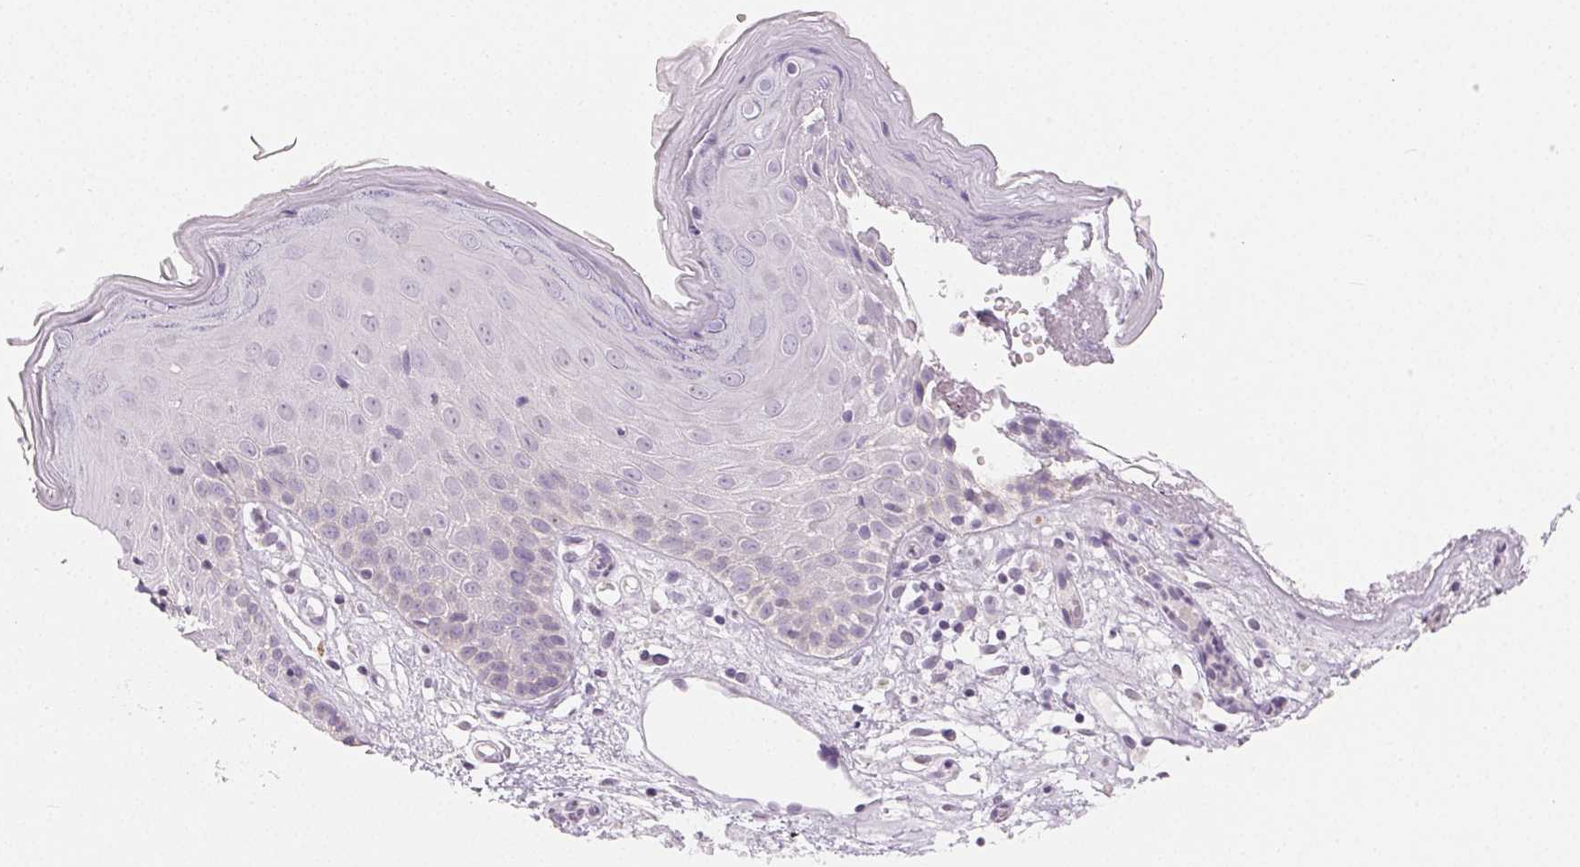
{"staining": {"intensity": "negative", "quantity": "none", "location": "none"}, "tissue": "skin", "cell_type": "Epidermal cells", "image_type": "normal", "snomed": [{"axis": "morphology", "description": "Normal tissue, NOS"}, {"axis": "topography", "description": "Vulva"}], "caption": "IHC histopathology image of unremarkable skin: skin stained with DAB (3,3'-diaminobenzidine) shows no significant protein expression in epidermal cells. (DAB immunohistochemistry (IHC) with hematoxylin counter stain).", "gene": "SFTPD", "patient": {"sex": "female", "age": 68}}